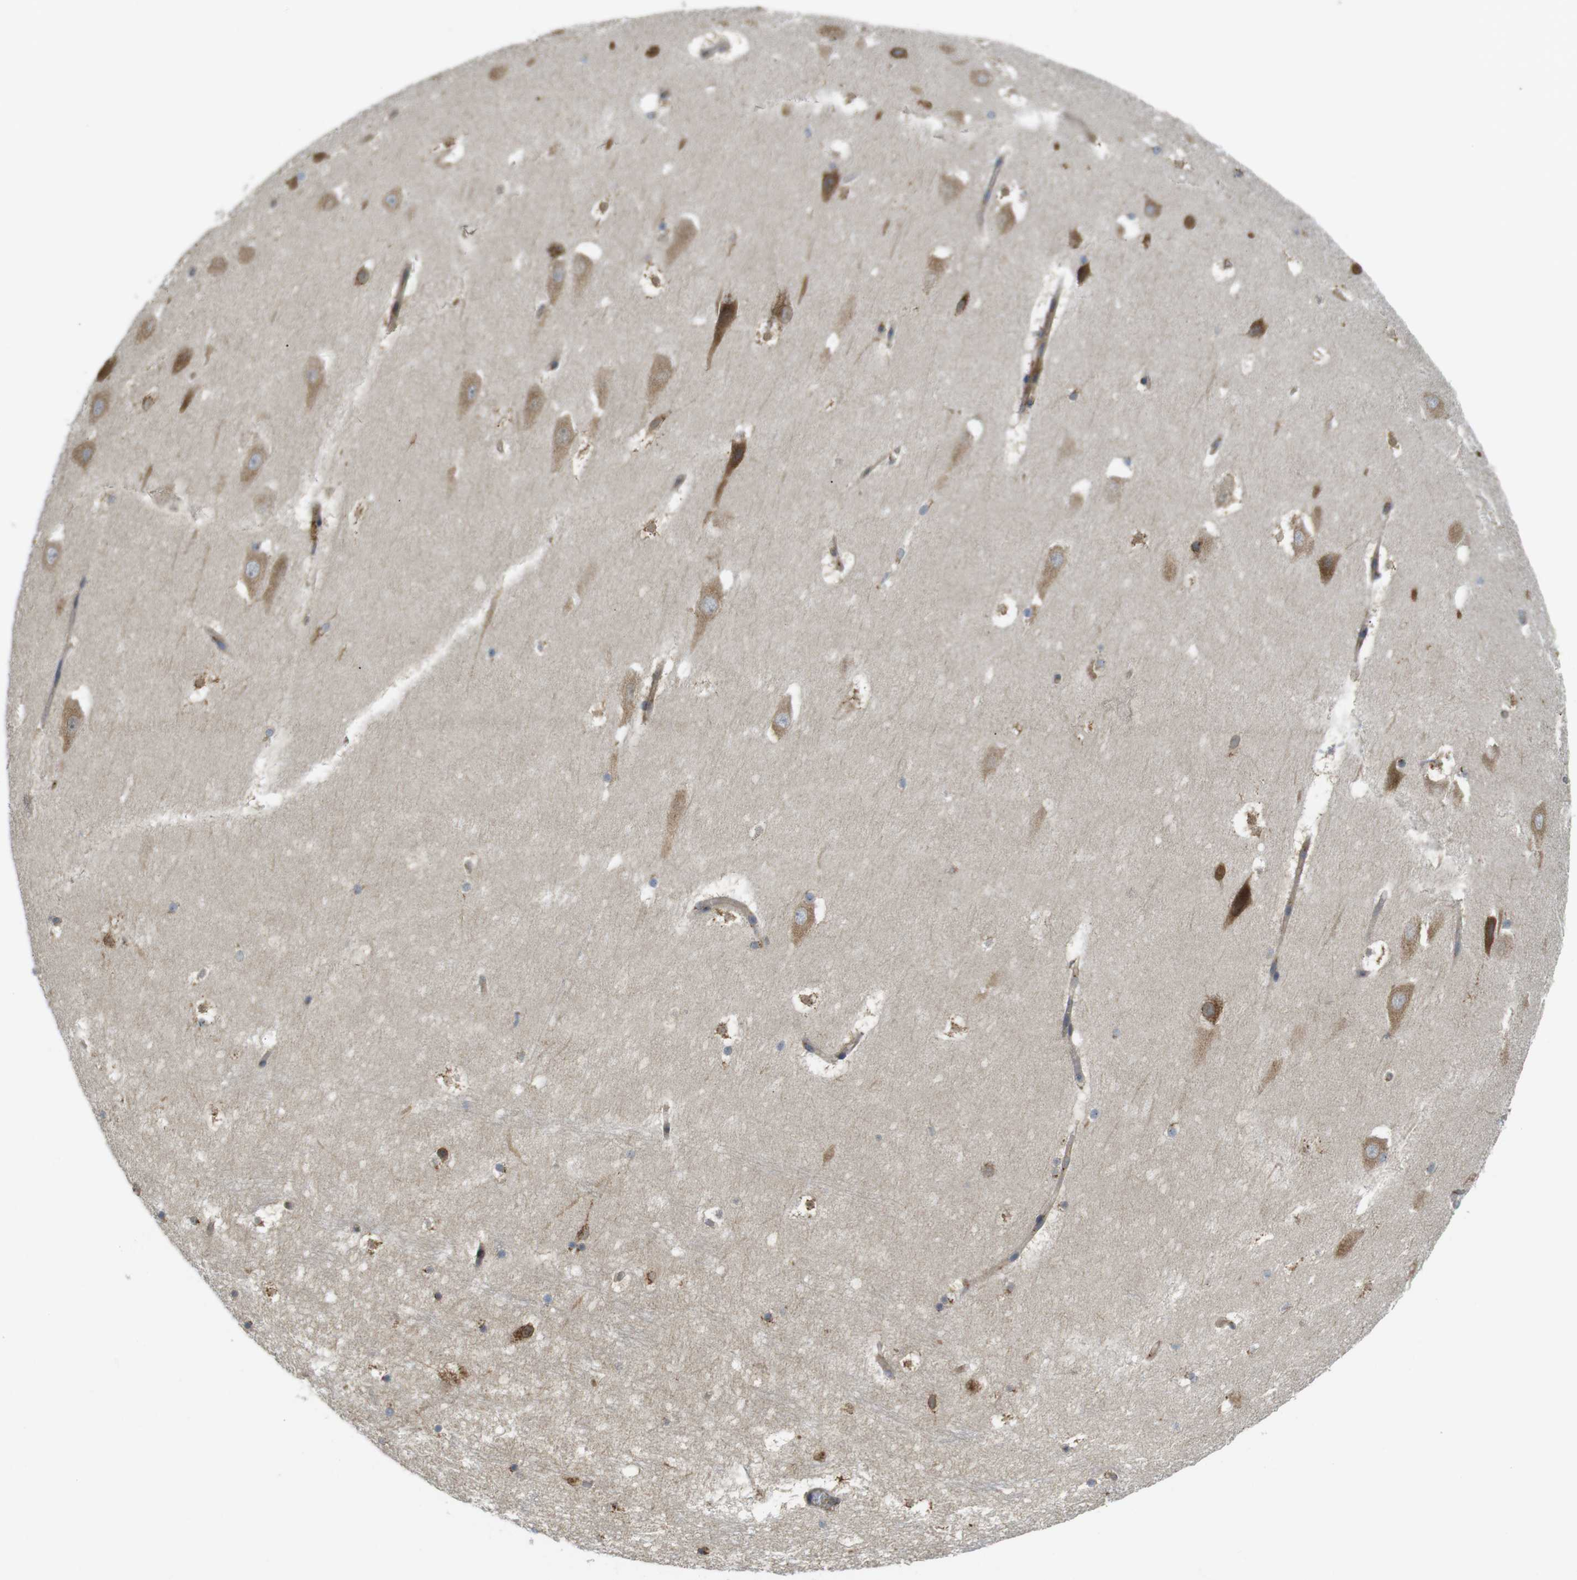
{"staining": {"intensity": "moderate", "quantity": ">75%", "location": "cytoplasmic/membranous"}, "tissue": "hippocampus", "cell_type": "Glial cells", "image_type": "normal", "snomed": [{"axis": "morphology", "description": "Normal tissue, NOS"}, {"axis": "topography", "description": "Hippocampus"}], "caption": "Brown immunohistochemical staining in unremarkable hippocampus shows moderate cytoplasmic/membranous expression in about >75% of glial cells. The protein of interest is shown in brown color, while the nuclei are stained blue.", "gene": "TMEM143", "patient": {"sex": "male", "age": 45}}